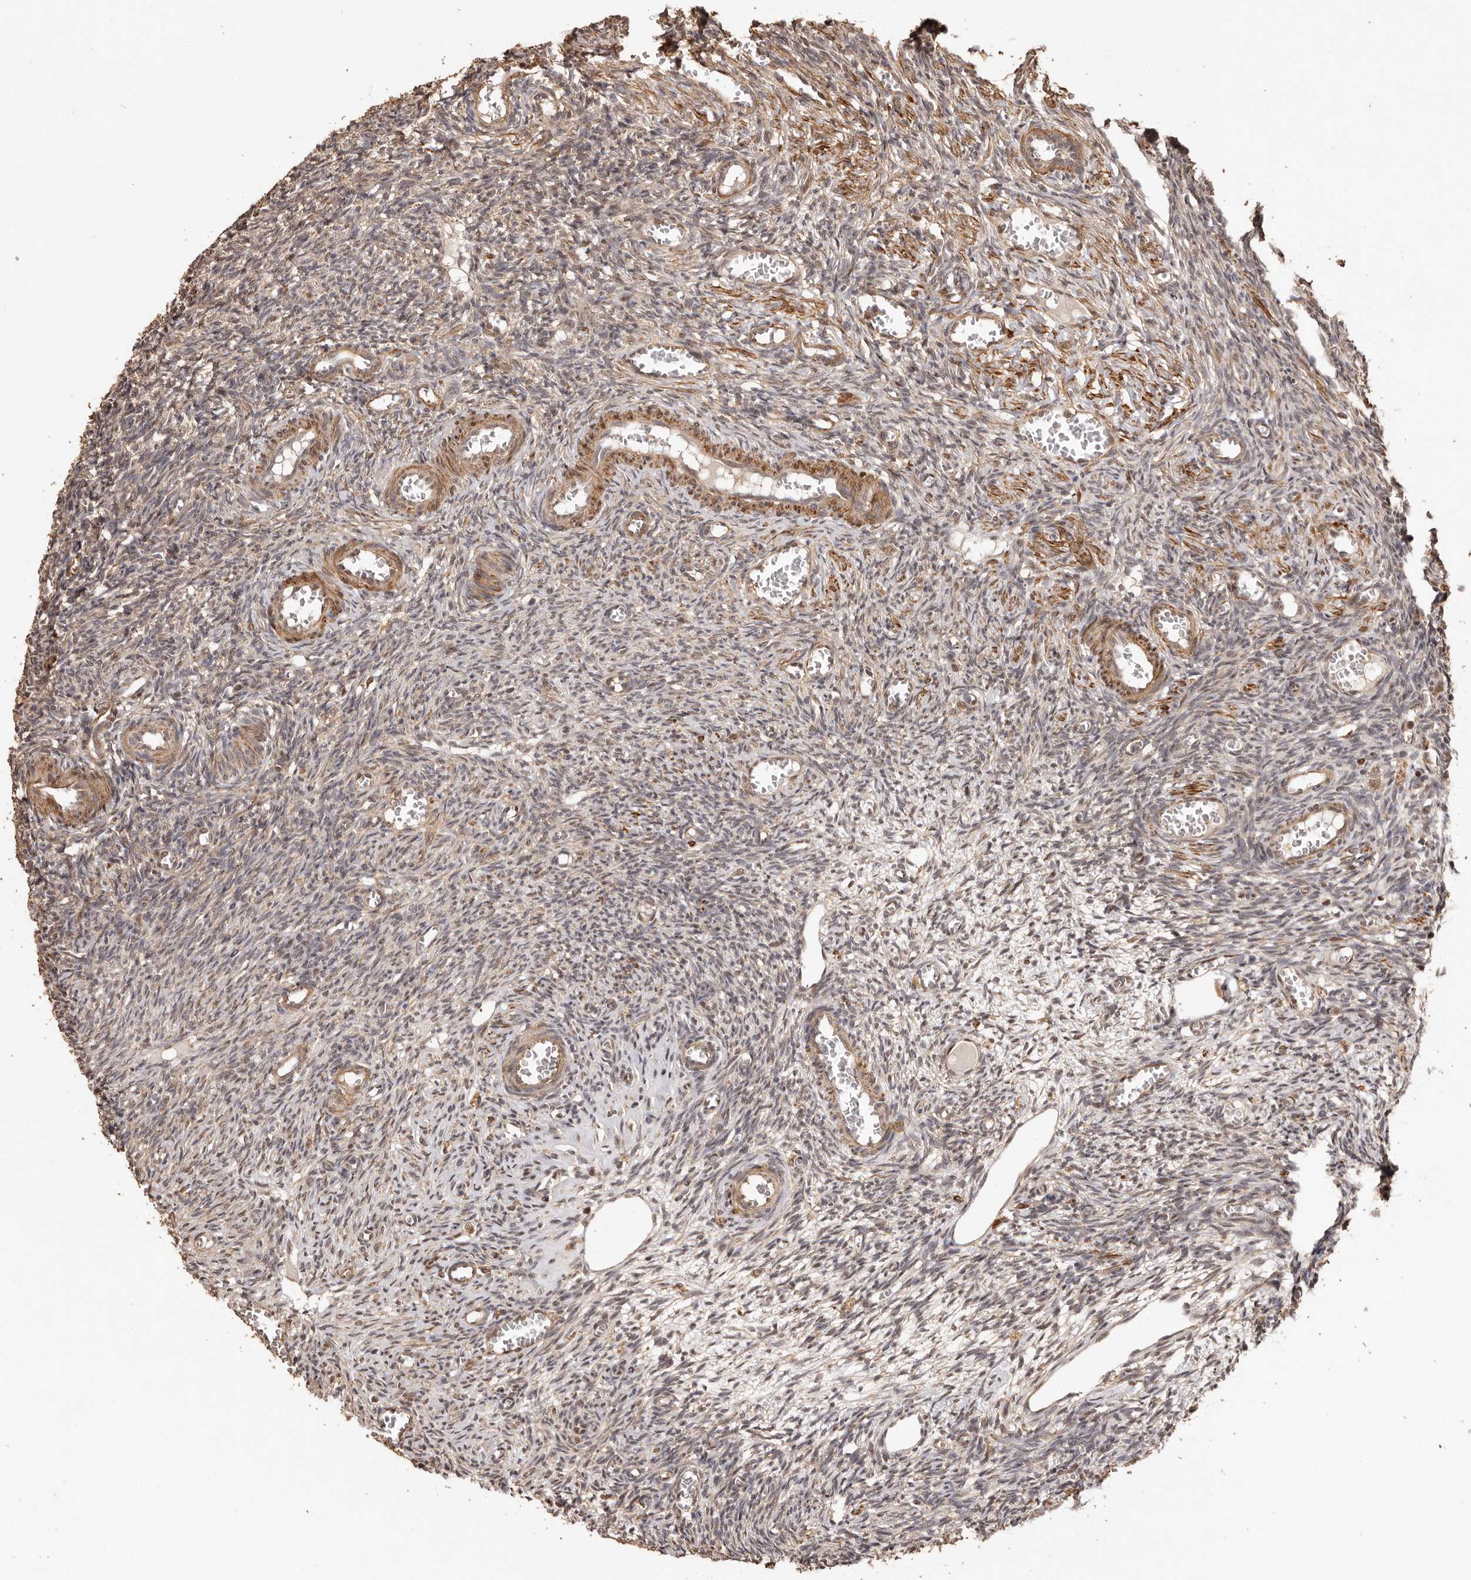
{"staining": {"intensity": "weak", "quantity": ">75%", "location": "cytoplasmic/membranous,nuclear"}, "tissue": "ovary", "cell_type": "Follicle cells", "image_type": "normal", "snomed": [{"axis": "morphology", "description": "Normal tissue, NOS"}, {"axis": "topography", "description": "Ovary"}], "caption": "IHC staining of benign ovary, which reveals low levels of weak cytoplasmic/membranous,nuclear staining in about >75% of follicle cells indicating weak cytoplasmic/membranous,nuclear protein staining. The staining was performed using DAB (brown) for protein detection and nuclei were counterstained in hematoxylin (blue).", "gene": "UBR2", "patient": {"sex": "female", "age": 27}}